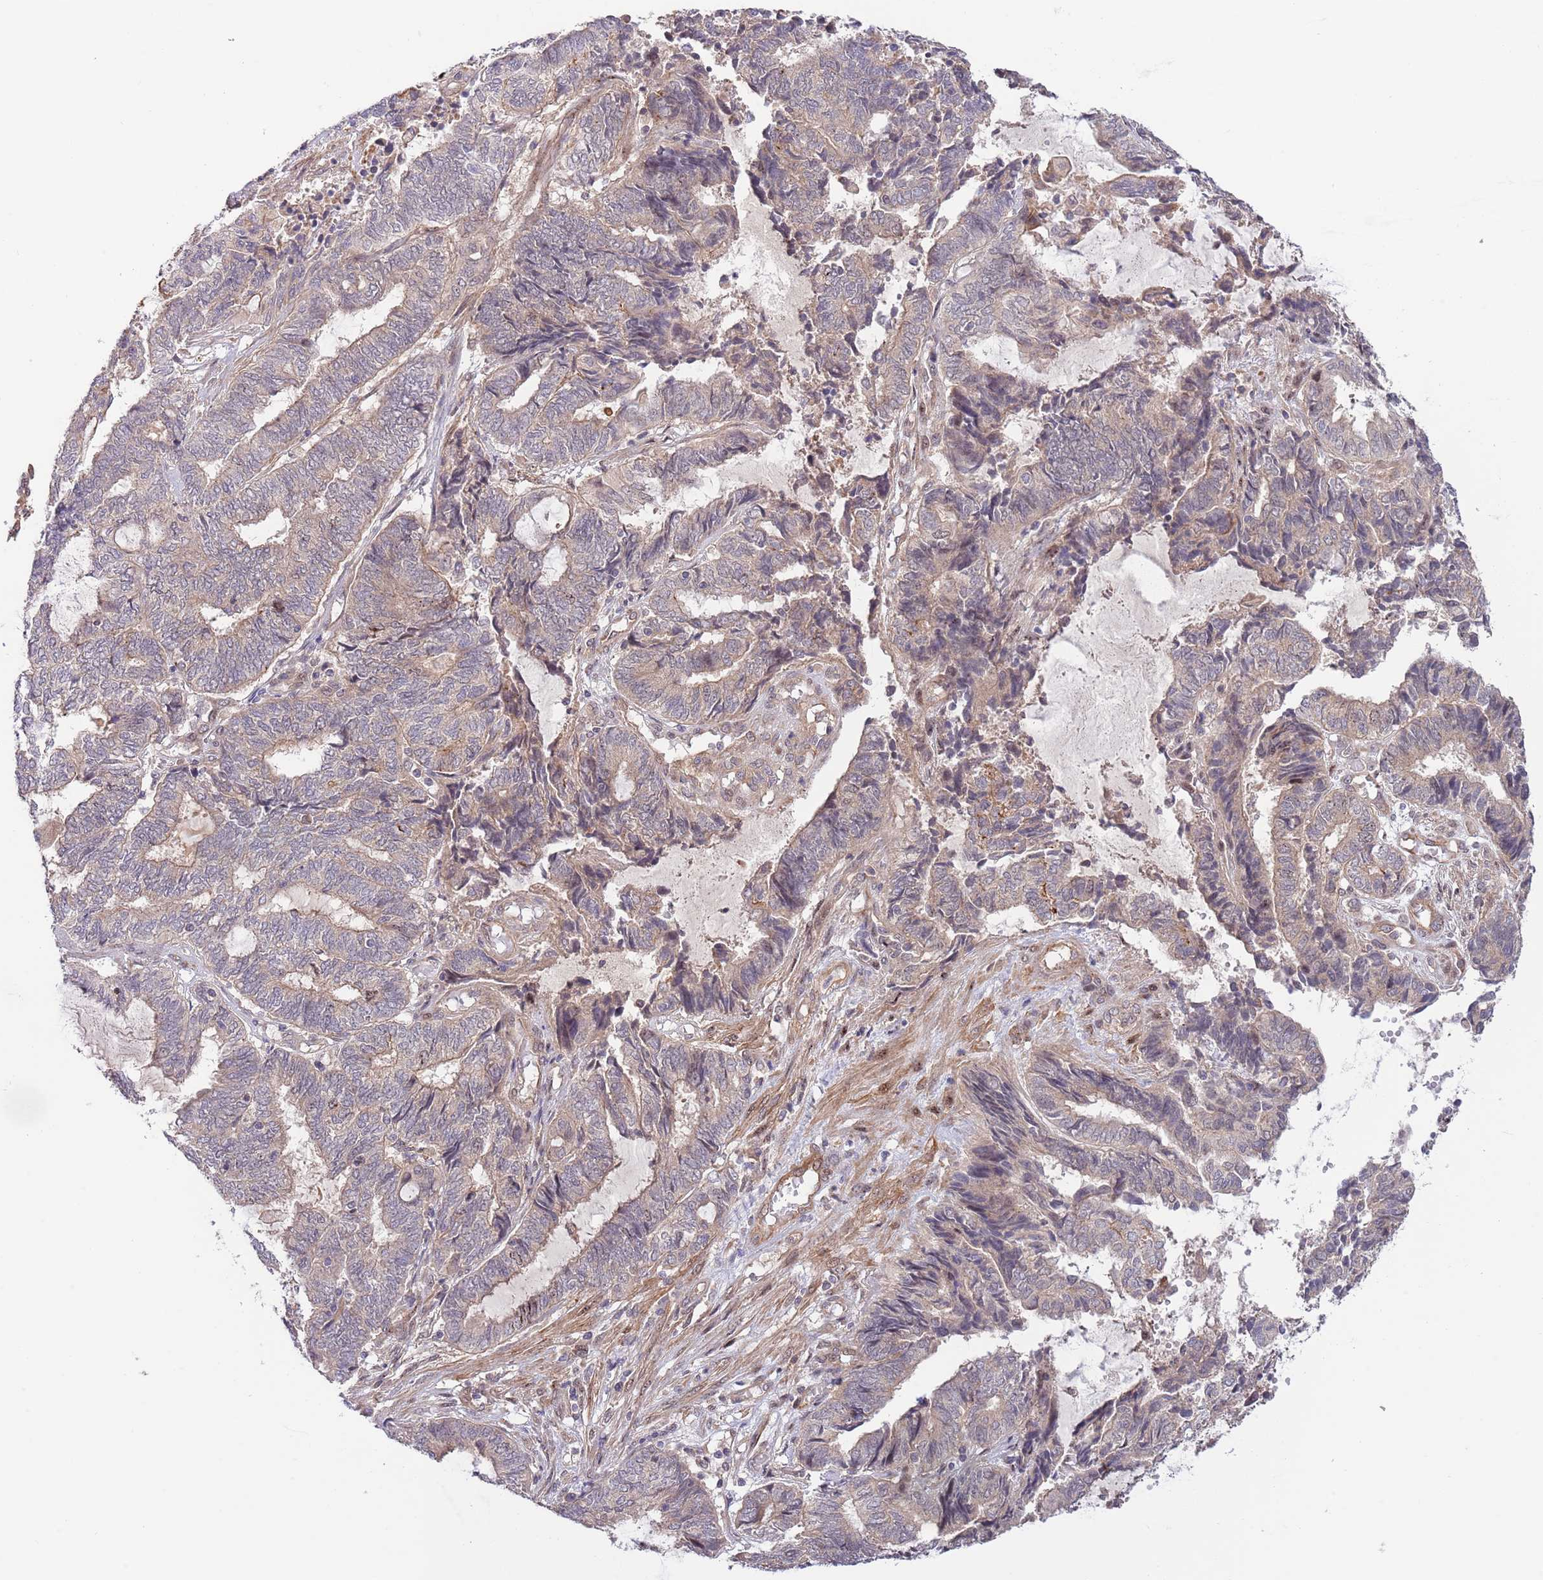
{"staining": {"intensity": "weak", "quantity": "<25%", "location": "cytoplasmic/membranous"}, "tissue": "endometrial cancer", "cell_type": "Tumor cells", "image_type": "cancer", "snomed": [{"axis": "morphology", "description": "Adenocarcinoma, NOS"}, {"axis": "topography", "description": "Uterus"}, {"axis": "topography", "description": "Endometrium"}], "caption": "This is a photomicrograph of immunohistochemistry staining of endometrial cancer (adenocarcinoma), which shows no positivity in tumor cells.", "gene": "PRR16", "patient": {"sex": "female", "age": 70}}